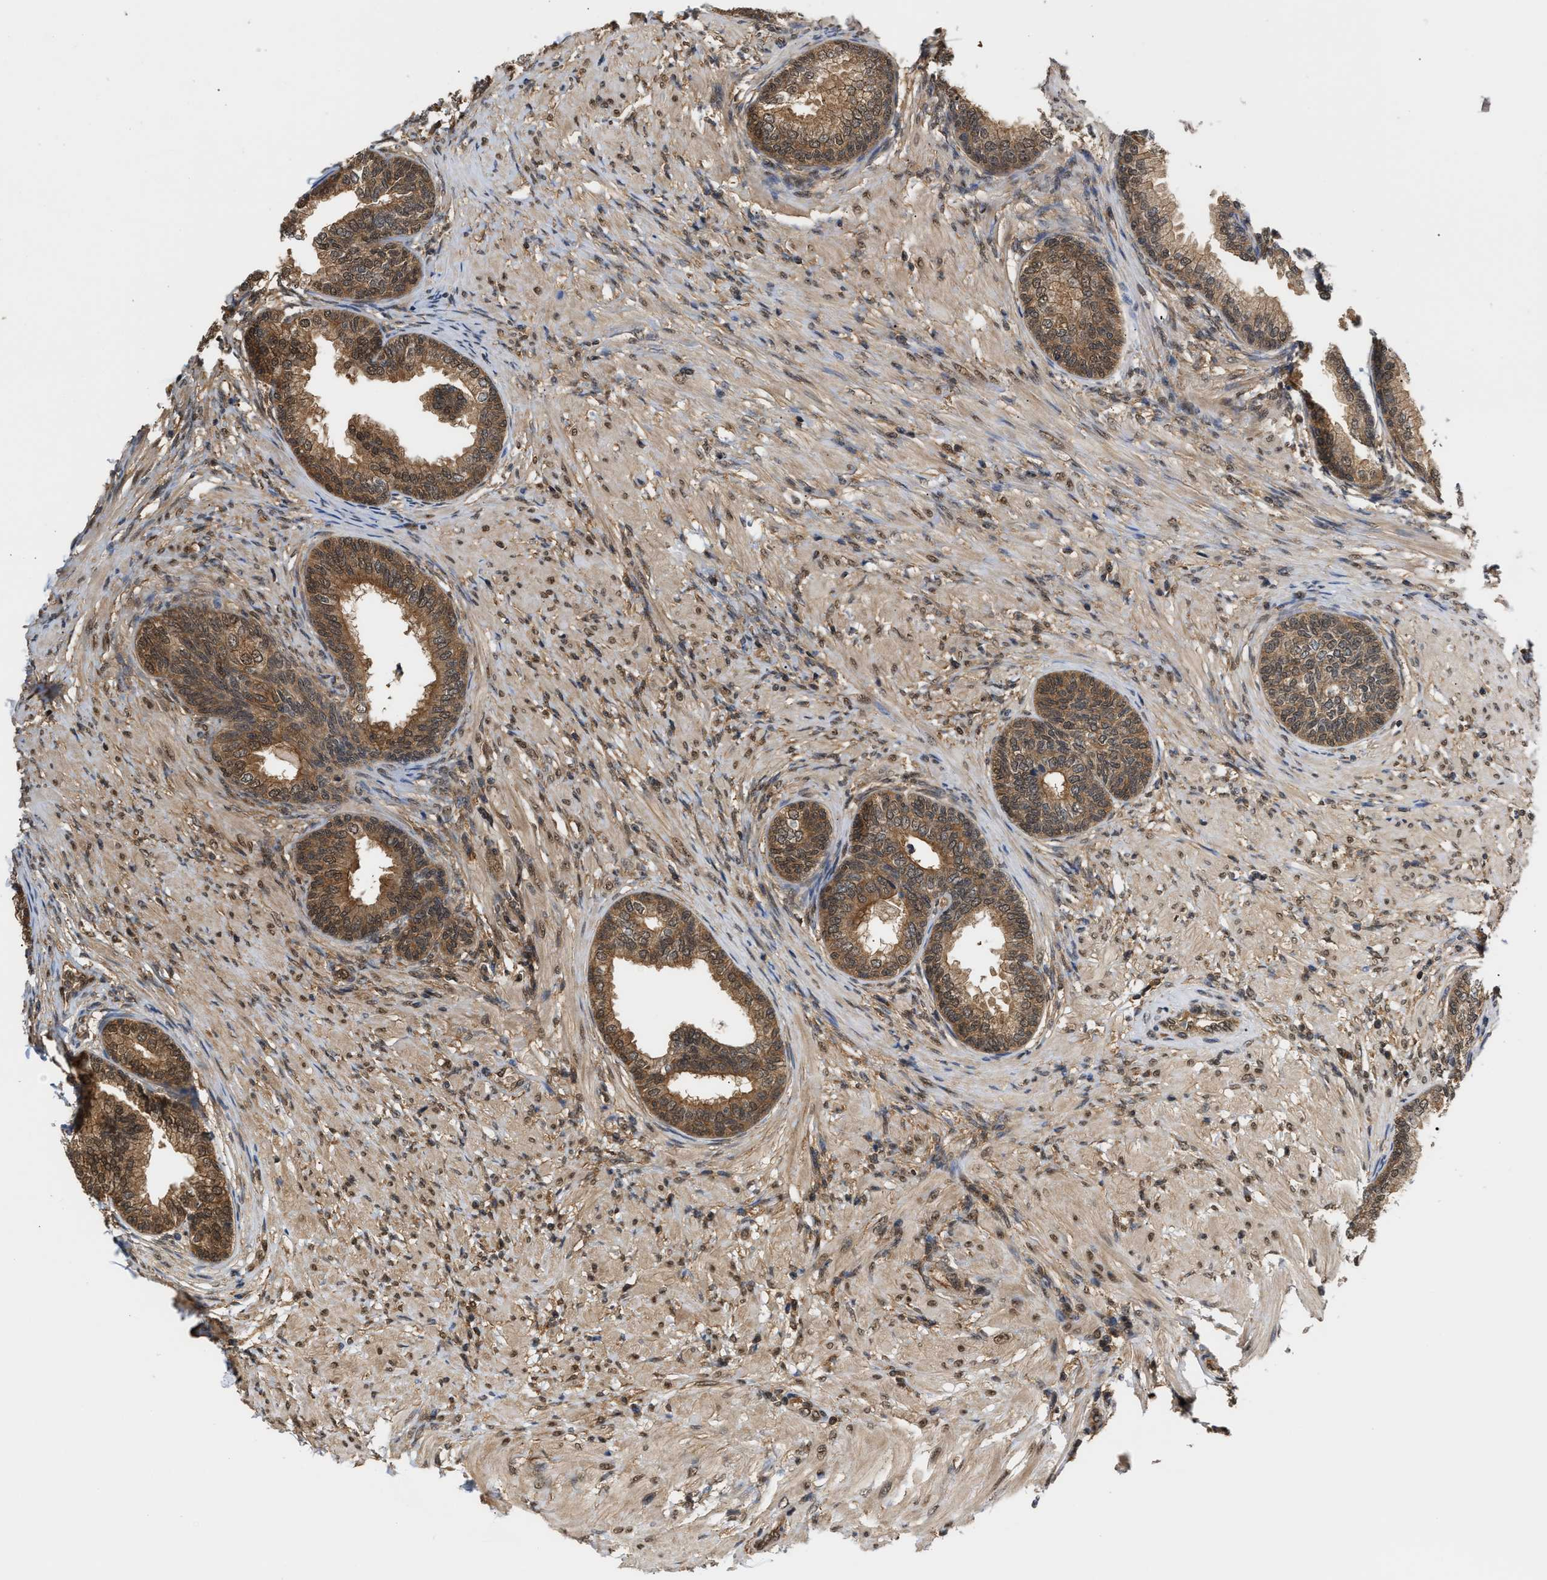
{"staining": {"intensity": "moderate", "quantity": ">75%", "location": "cytoplasmic/membranous,nuclear"}, "tissue": "prostate", "cell_type": "Glandular cells", "image_type": "normal", "snomed": [{"axis": "morphology", "description": "Normal tissue, NOS"}, {"axis": "topography", "description": "Prostate"}], "caption": "The micrograph demonstrates a brown stain indicating the presence of a protein in the cytoplasmic/membranous,nuclear of glandular cells in prostate. The staining is performed using DAB brown chromogen to label protein expression. The nuclei are counter-stained blue using hematoxylin.", "gene": "SCAI", "patient": {"sex": "male", "age": 76}}